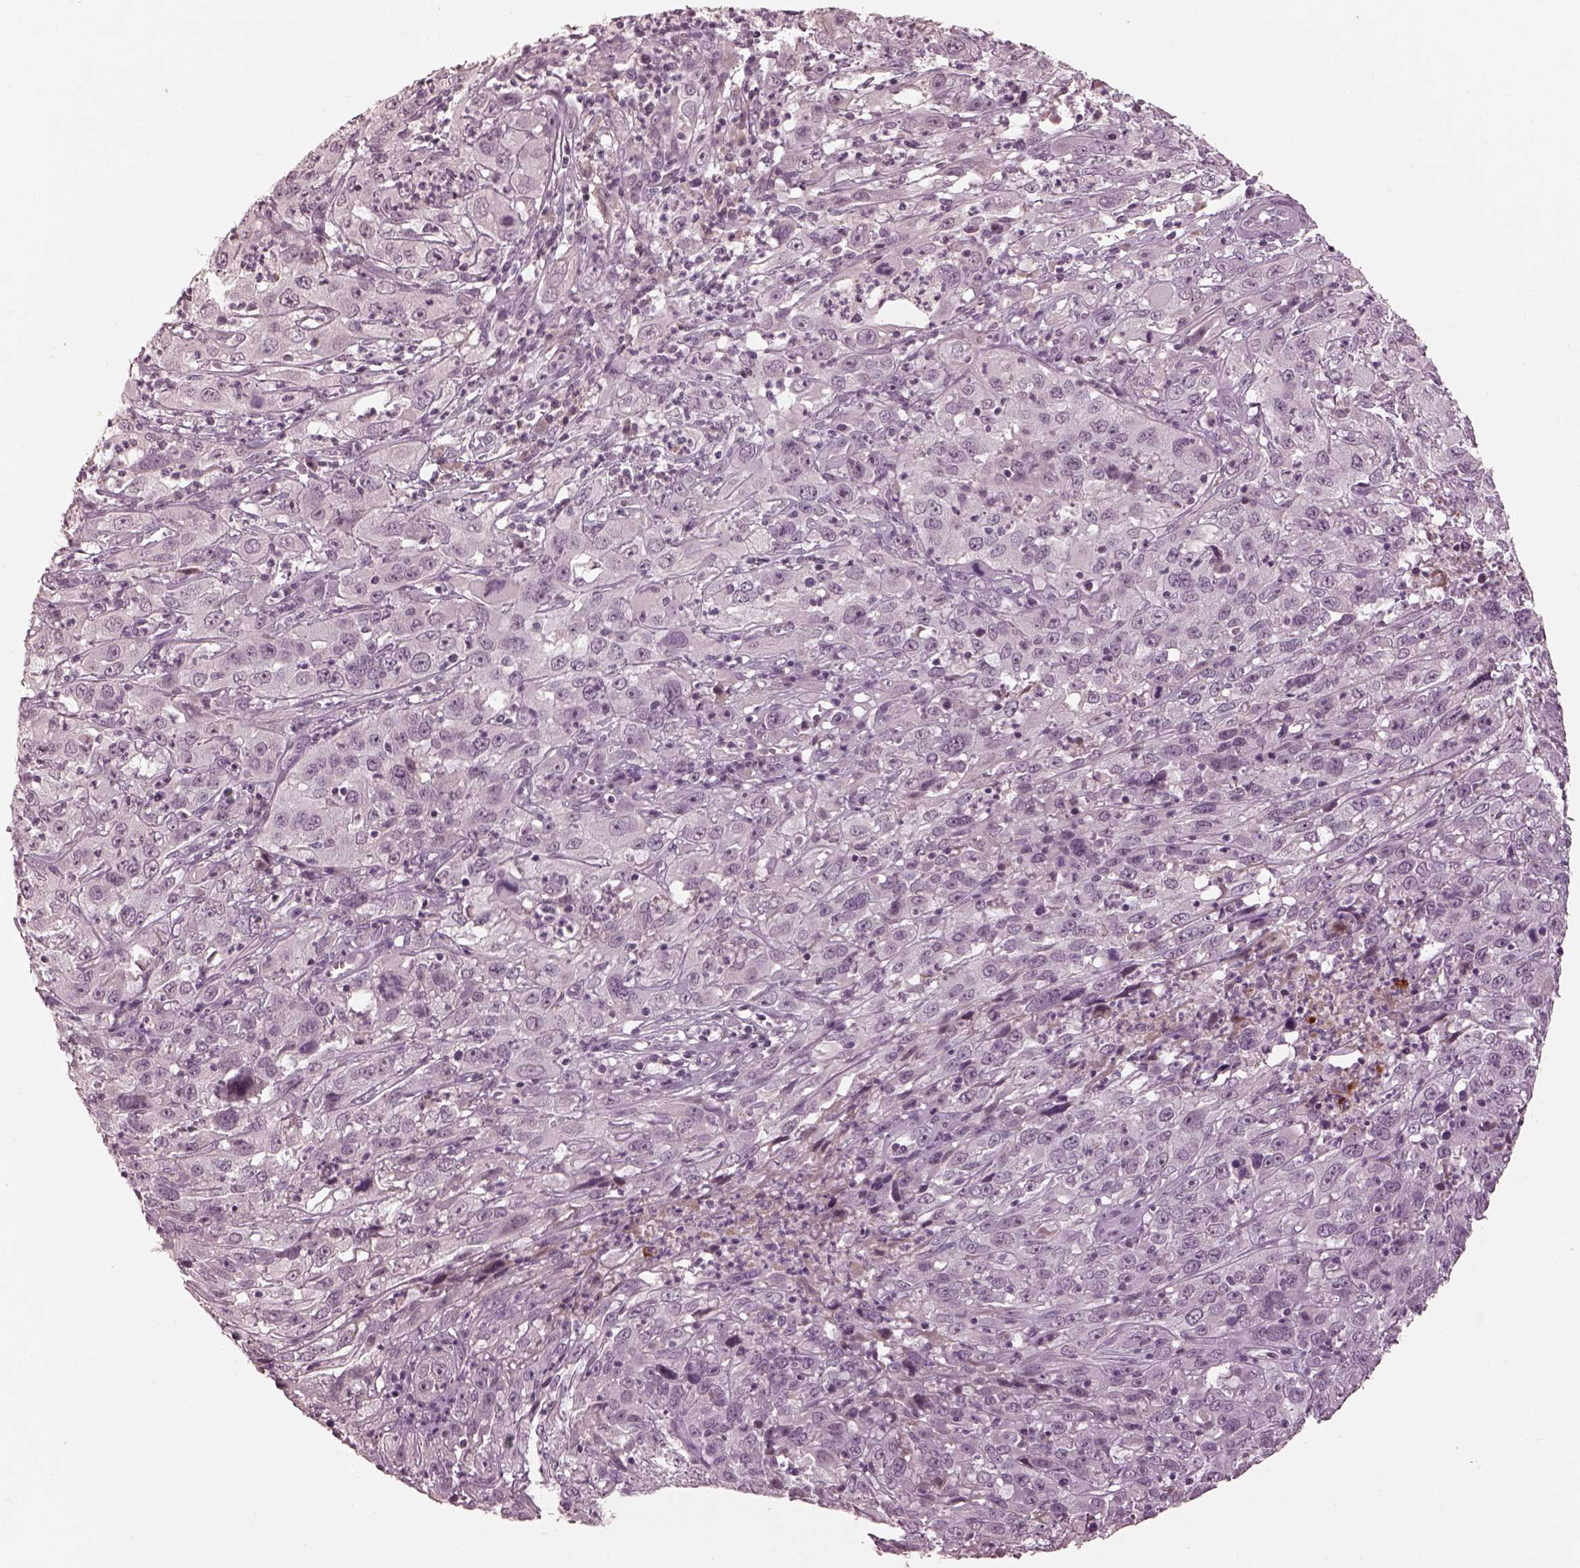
{"staining": {"intensity": "negative", "quantity": "none", "location": "none"}, "tissue": "cervical cancer", "cell_type": "Tumor cells", "image_type": "cancer", "snomed": [{"axis": "morphology", "description": "Squamous cell carcinoma, NOS"}, {"axis": "topography", "description": "Cervix"}], "caption": "Cervical cancer (squamous cell carcinoma) was stained to show a protein in brown. There is no significant positivity in tumor cells.", "gene": "KCNA2", "patient": {"sex": "female", "age": 32}}